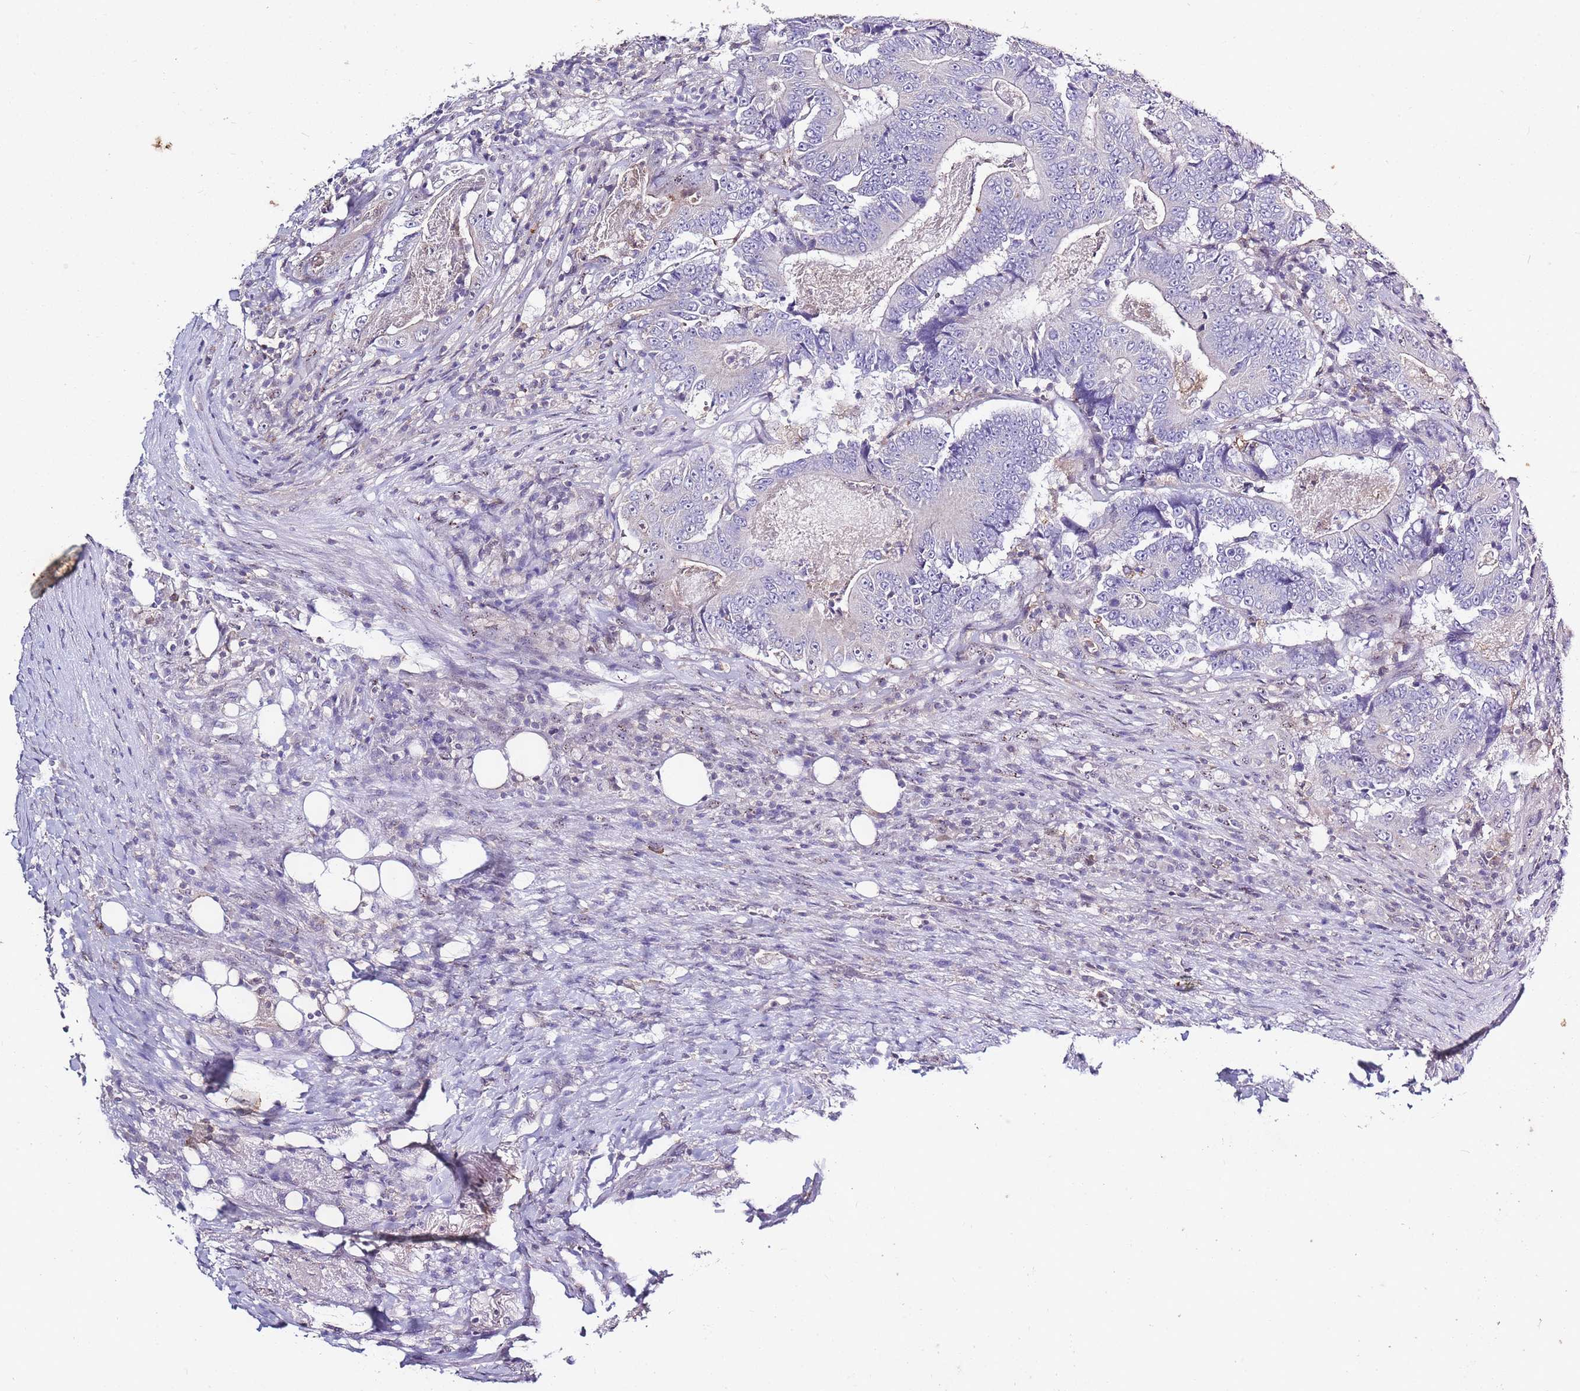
{"staining": {"intensity": "negative", "quantity": "none", "location": "none"}, "tissue": "colorectal cancer", "cell_type": "Tumor cells", "image_type": "cancer", "snomed": [{"axis": "morphology", "description": "Adenocarcinoma, NOS"}, {"axis": "topography", "description": "Colon"}], "caption": "Protein analysis of colorectal cancer shows no significant positivity in tumor cells.", "gene": "CAPN9", "patient": {"sex": "male", "age": 83}}